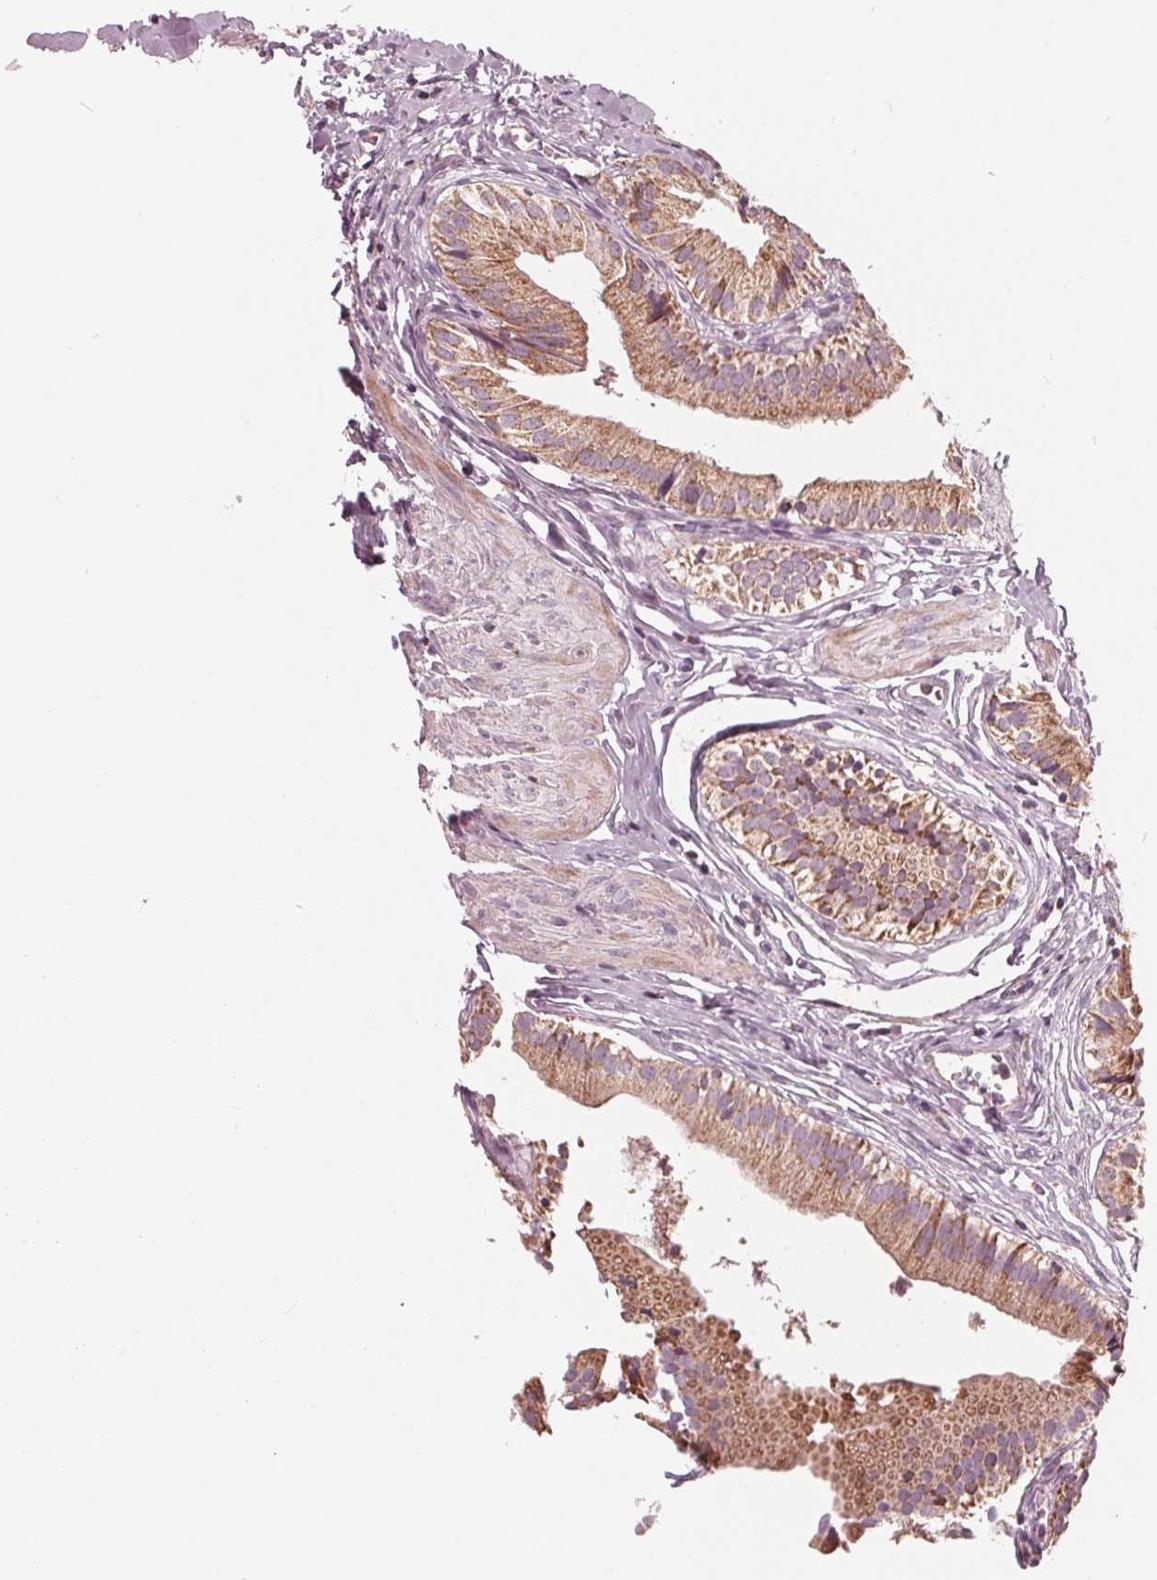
{"staining": {"intensity": "moderate", "quantity": "25%-75%", "location": "cytoplasmic/membranous"}, "tissue": "gallbladder", "cell_type": "Glandular cells", "image_type": "normal", "snomed": [{"axis": "morphology", "description": "Normal tissue, NOS"}, {"axis": "topography", "description": "Gallbladder"}], "caption": "The immunohistochemical stain labels moderate cytoplasmic/membranous positivity in glandular cells of normal gallbladder.", "gene": "DCAF4L2", "patient": {"sex": "female", "age": 47}}